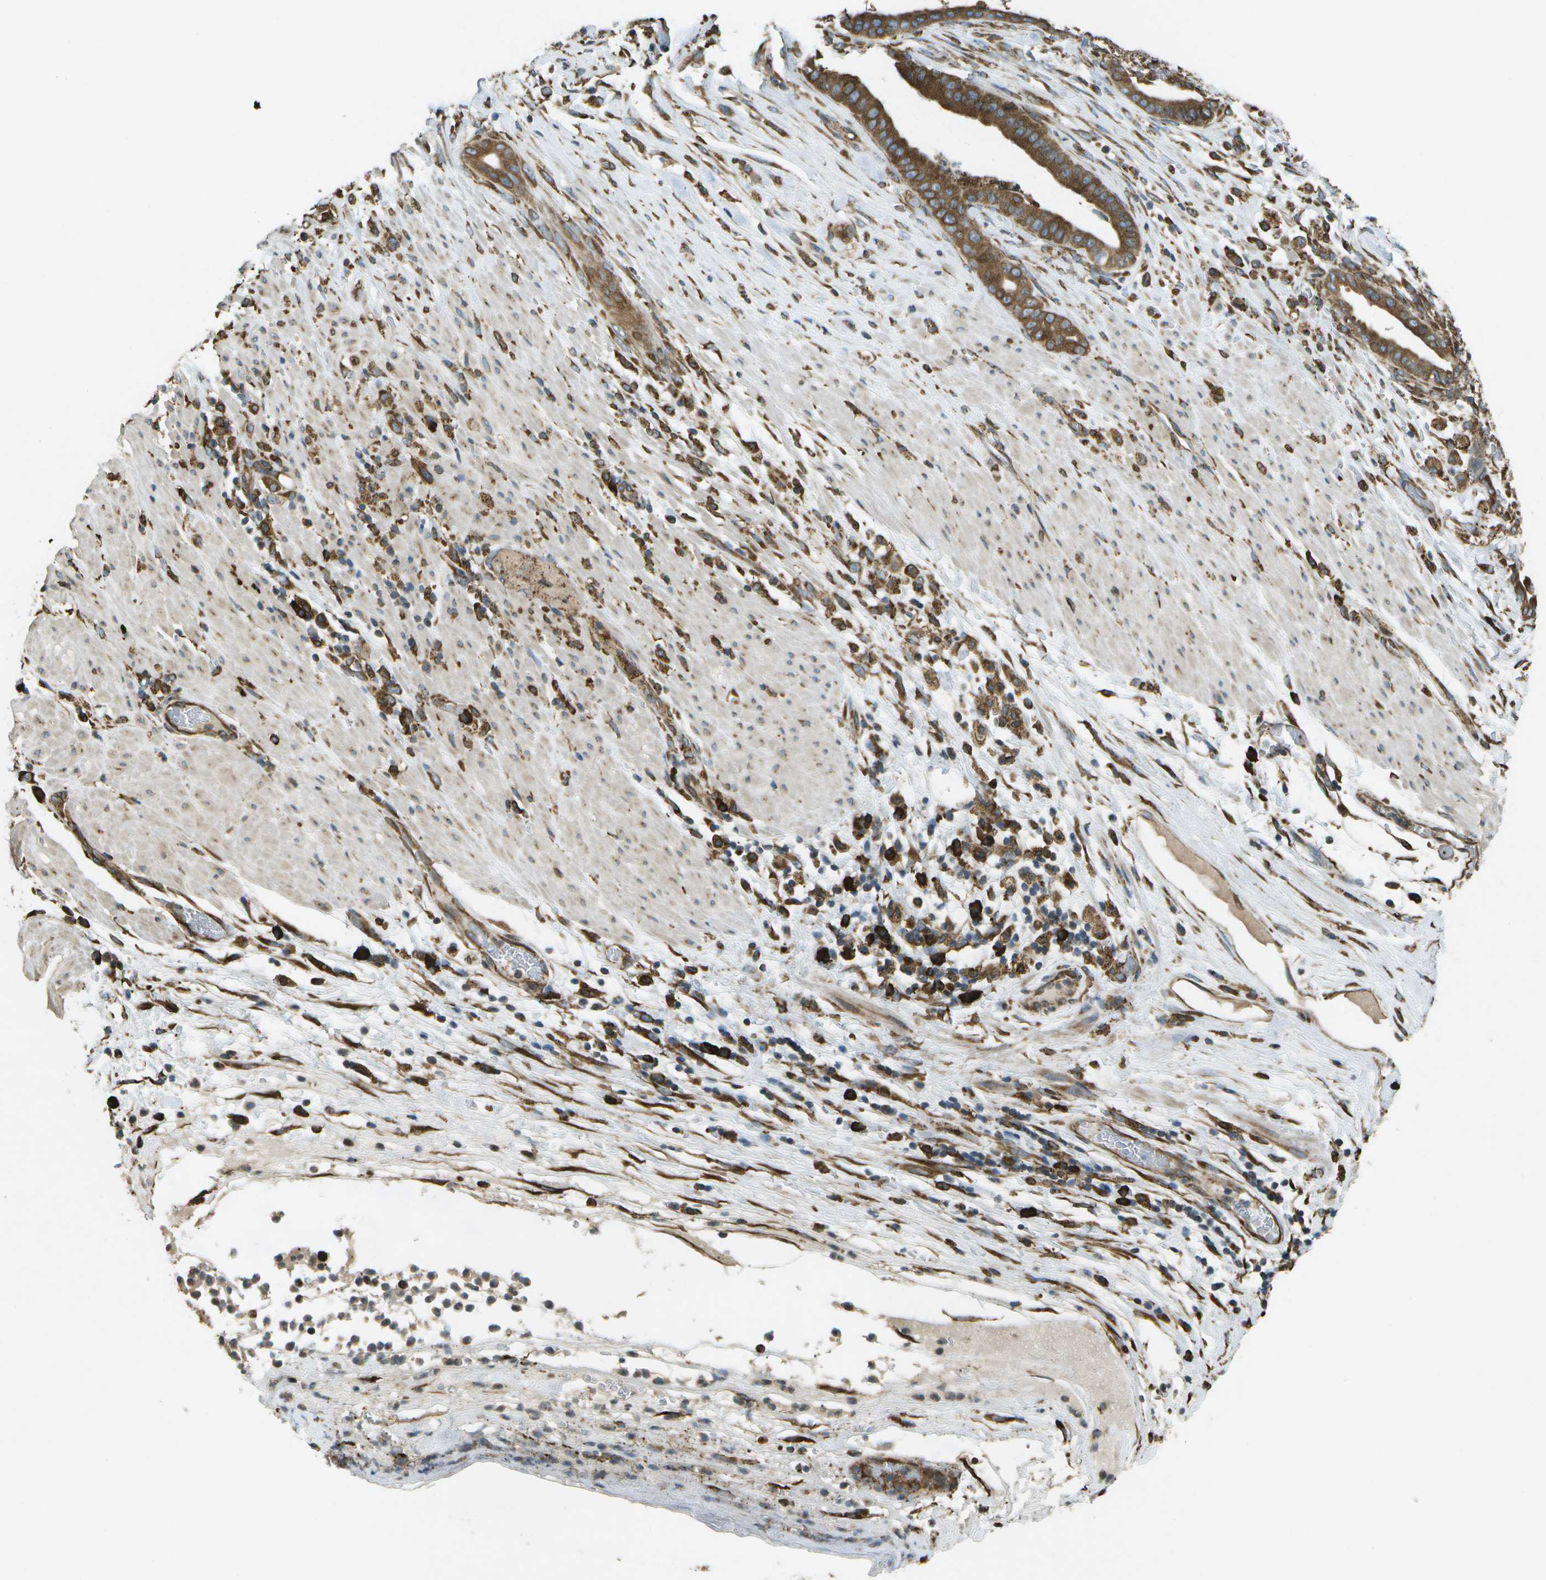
{"staining": {"intensity": "strong", "quantity": ">75%", "location": "cytoplasmic/membranous"}, "tissue": "pancreatic cancer", "cell_type": "Tumor cells", "image_type": "cancer", "snomed": [{"axis": "morphology", "description": "Adenocarcinoma, NOS"}, {"axis": "topography", "description": "Pancreas"}], "caption": "A histopathology image showing strong cytoplasmic/membranous positivity in approximately >75% of tumor cells in pancreatic cancer (adenocarcinoma), as visualized by brown immunohistochemical staining.", "gene": "PDIA4", "patient": {"sex": "male", "age": 63}}